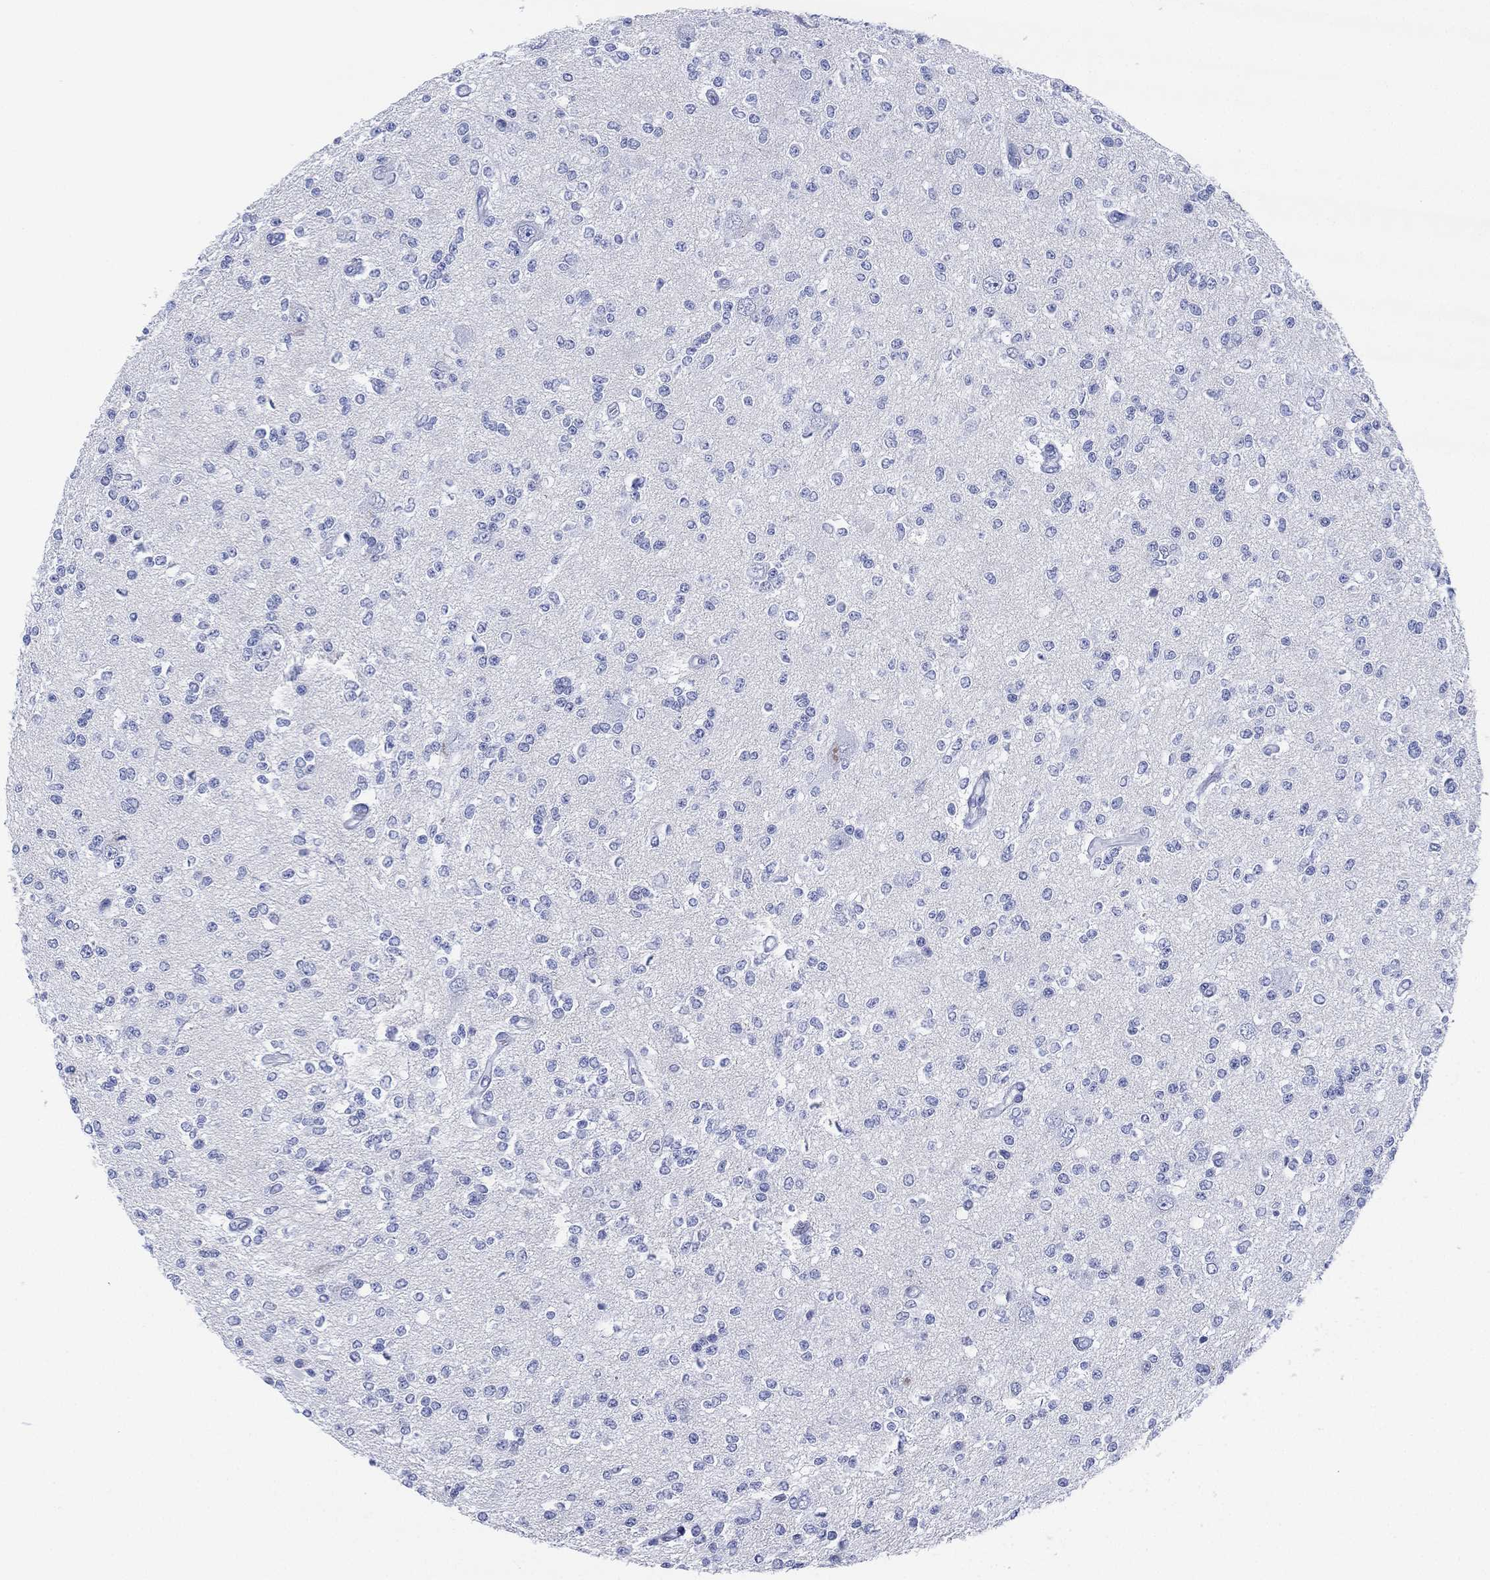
{"staining": {"intensity": "negative", "quantity": "none", "location": "none"}, "tissue": "glioma", "cell_type": "Tumor cells", "image_type": "cancer", "snomed": [{"axis": "morphology", "description": "Glioma, malignant, Low grade"}, {"axis": "topography", "description": "Brain"}], "caption": "IHC photomicrograph of human low-grade glioma (malignant) stained for a protein (brown), which exhibits no staining in tumor cells. (DAB (3,3'-diaminobenzidine) immunohistochemistry (IHC) with hematoxylin counter stain).", "gene": "SLC9C2", "patient": {"sex": "male", "age": 67}}